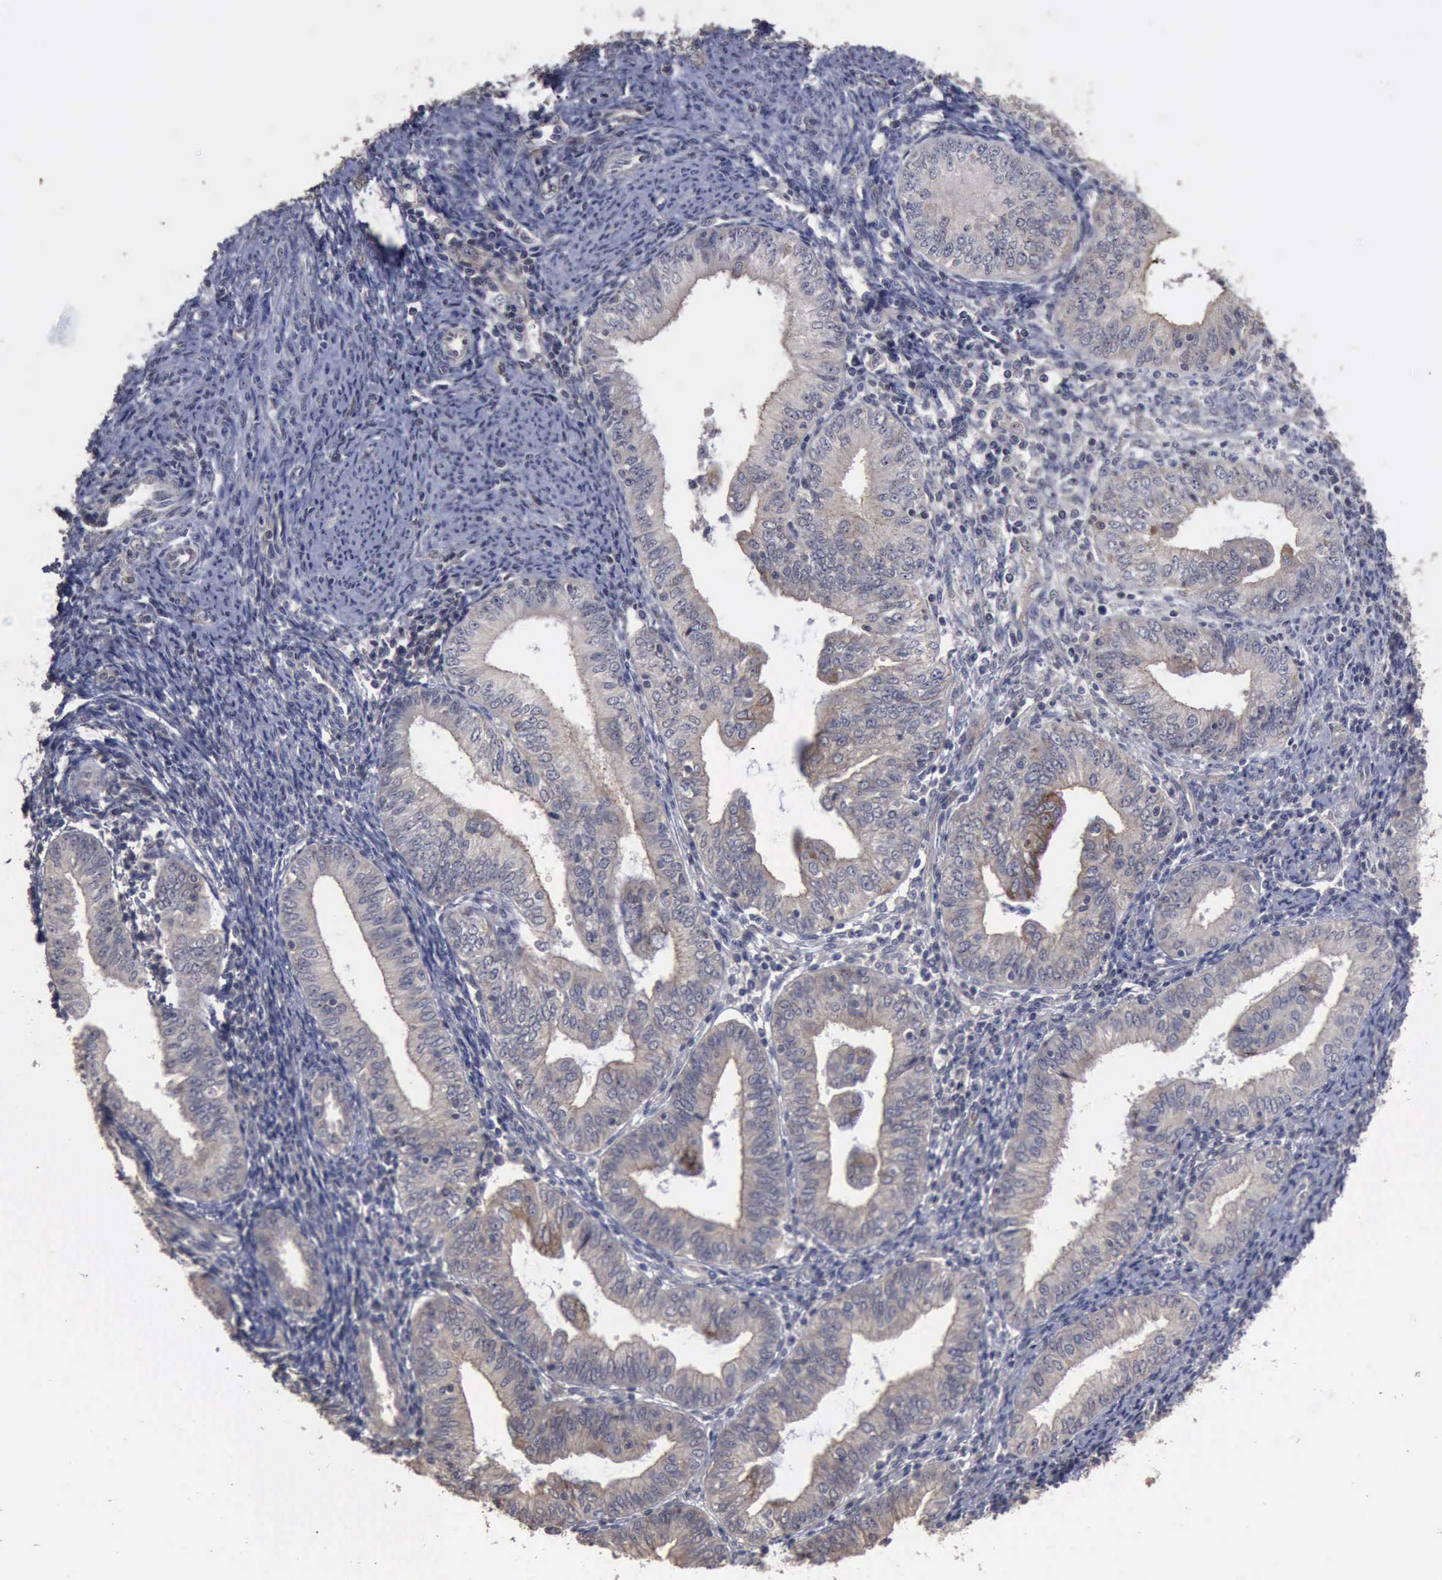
{"staining": {"intensity": "weak", "quantity": "<25%", "location": "cytoplasmic/membranous"}, "tissue": "endometrial cancer", "cell_type": "Tumor cells", "image_type": "cancer", "snomed": [{"axis": "morphology", "description": "Adenocarcinoma, NOS"}, {"axis": "topography", "description": "Endometrium"}], "caption": "Adenocarcinoma (endometrial) was stained to show a protein in brown. There is no significant staining in tumor cells. The staining was performed using DAB (3,3'-diaminobenzidine) to visualize the protein expression in brown, while the nuclei were stained in blue with hematoxylin (Magnification: 20x).", "gene": "CRKL", "patient": {"sex": "female", "age": 55}}